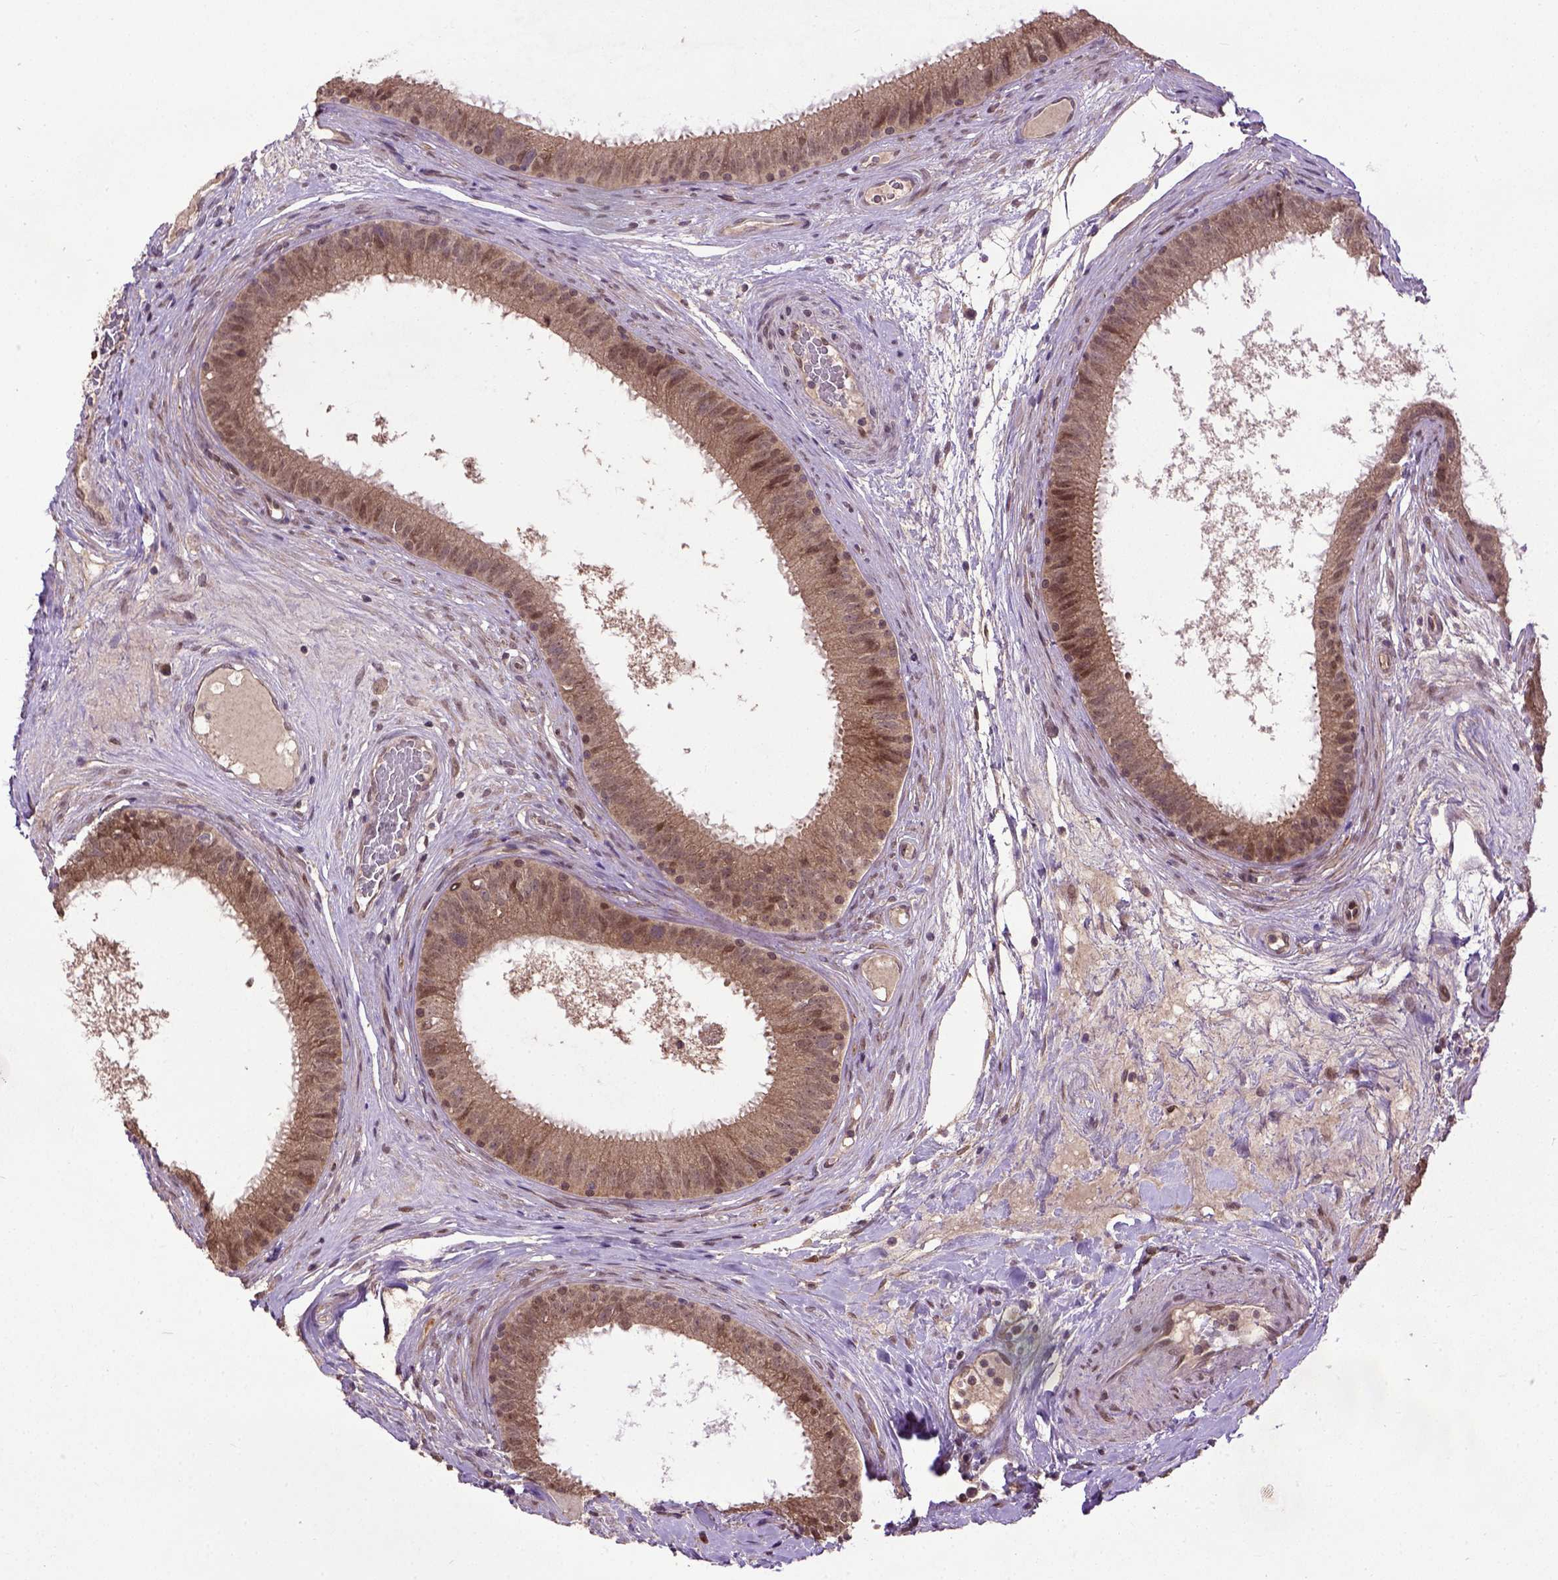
{"staining": {"intensity": "moderate", "quantity": ">75%", "location": "cytoplasmic/membranous,nuclear"}, "tissue": "epididymis", "cell_type": "Glandular cells", "image_type": "normal", "snomed": [{"axis": "morphology", "description": "Normal tissue, NOS"}, {"axis": "topography", "description": "Epididymis"}], "caption": "About >75% of glandular cells in normal epididymis exhibit moderate cytoplasmic/membranous,nuclear protein staining as visualized by brown immunohistochemical staining.", "gene": "UBA3", "patient": {"sex": "male", "age": 59}}